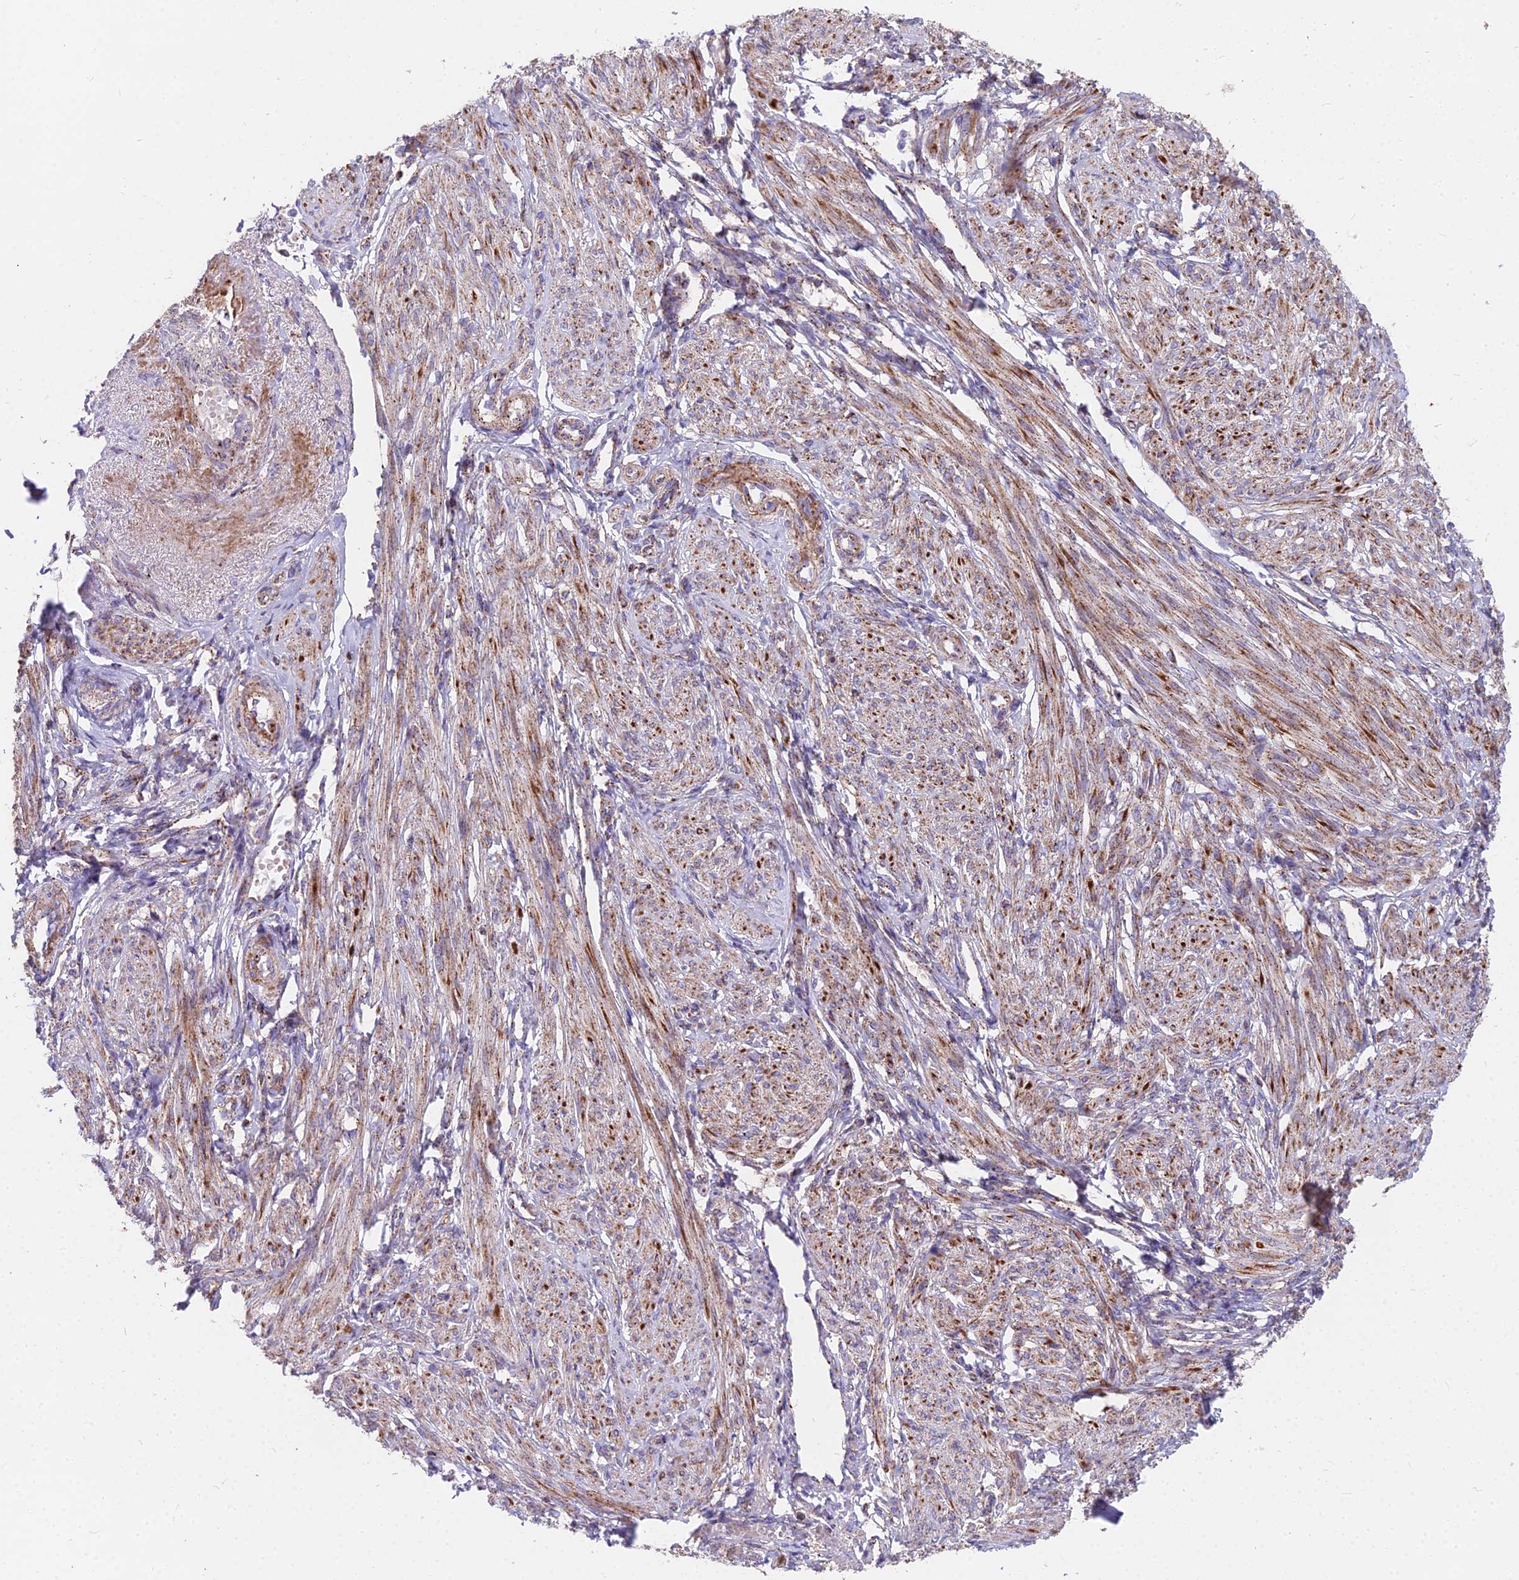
{"staining": {"intensity": "moderate", "quantity": ">75%", "location": "cytoplasmic/membranous"}, "tissue": "smooth muscle", "cell_type": "Smooth muscle cells", "image_type": "normal", "snomed": [{"axis": "morphology", "description": "Normal tissue, NOS"}, {"axis": "topography", "description": "Smooth muscle"}], "caption": "Immunohistochemistry (IHC) micrograph of unremarkable smooth muscle stained for a protein (brown), which demonstrates medium levels of moderate cytoplasmic/membranous staining in about >75% of smooth muscle cells.", "gene": "FRMPD1", "patient": {"sex": "female", "age": 39}}